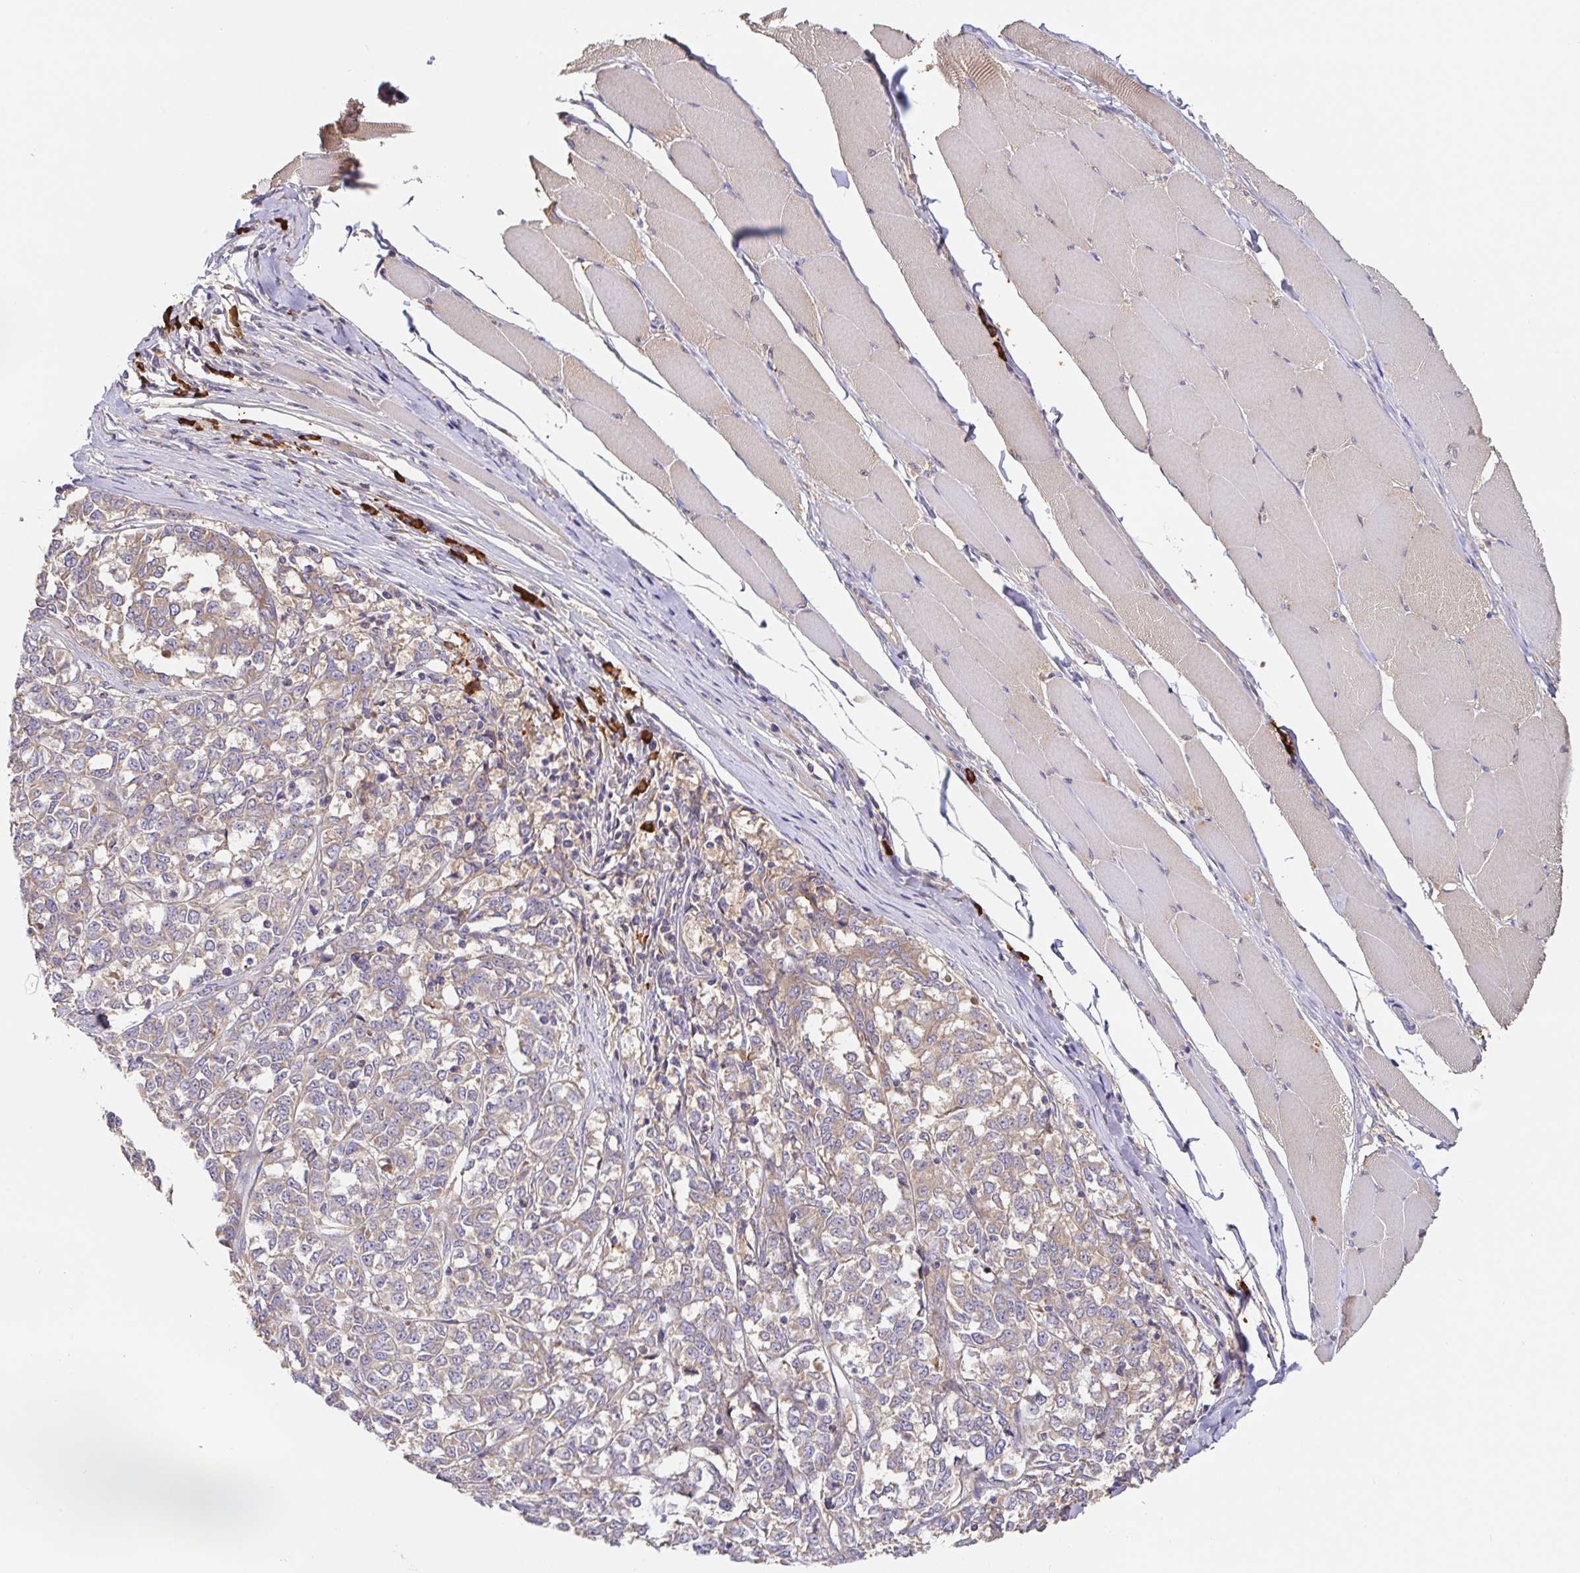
{"staining": {"intensity": "weak", "quantity": "25%-75%", "location": "cytoplasmic/membranous"}, "tissue": "melanoma", "cell_type": "Tumor cells", "image_type": "cancer", "snomed": [{"axis": "morphology", "description": "Malignant melanoma, NOS"}, {"axis": "topography", "description": "Skin"}], "caption": "An immunohistochemistry micrograph of neoplastic tissue is shown. Protein staining in brown highlights weak cytoplasmic/membranous positivity in melanoma within tumor cells.", "gene": "HAGH", "patient": {"sex": "female", "age": 72}}